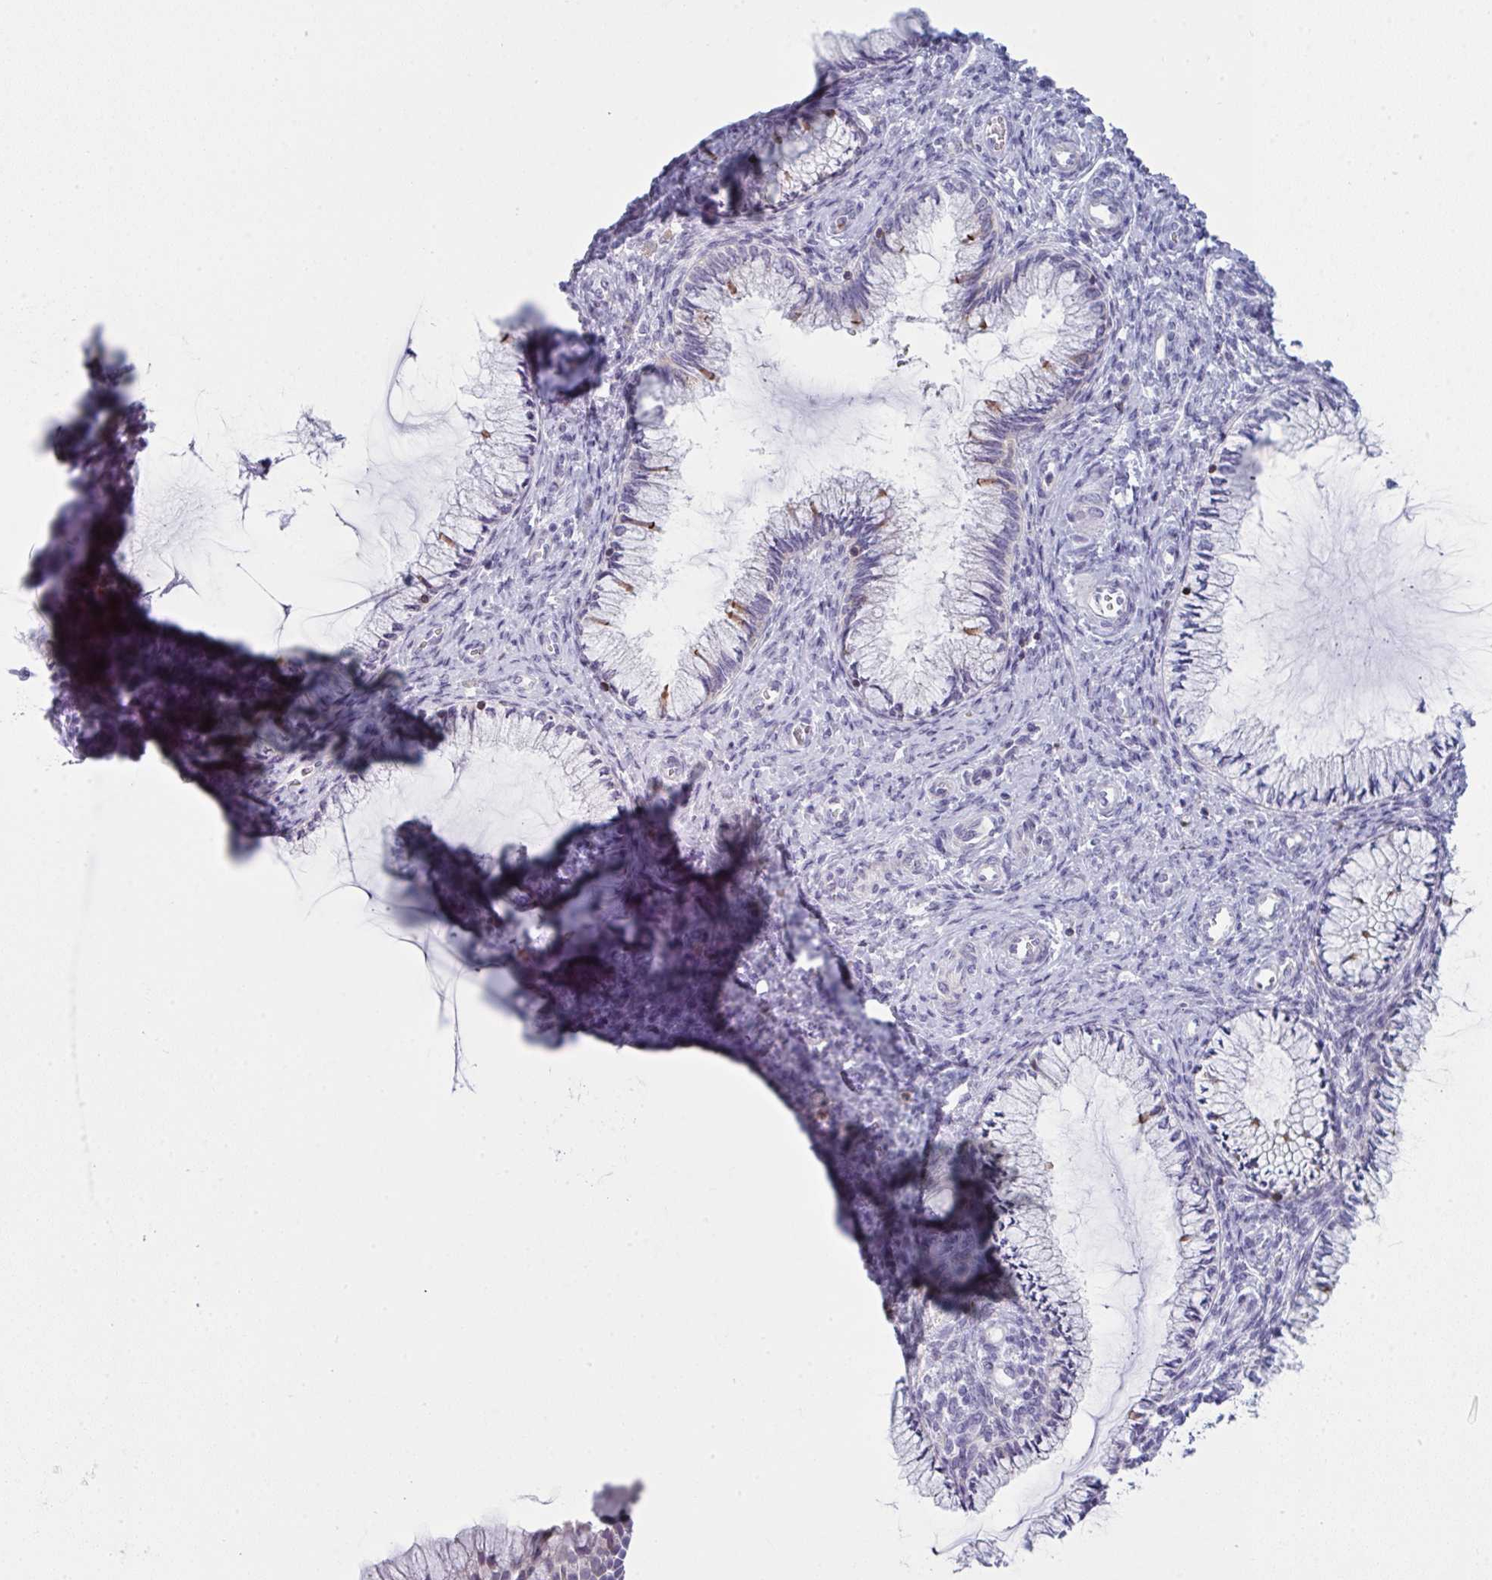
{"staining": {"intensity": "negative", "quantity": "none", "location": "none"}, "tissue": "nasopharynx", "cell_type": "Respiratory epithelial cells", "image_type": "normal", "snomed": [{"axis": "morphology", "description": "Normal tissue, NOS"}, {"axis": "topography", "description": "Nasopharynx"}], "caption": "High power microscopy photomicrograph of an immunohistochemistry (IHC) image of unremarkable nasopharynx, revealing no significant staining in respiratory epithelial cells.", "gene": "CD80", "patient": {"sex": "male", "age": 56}}